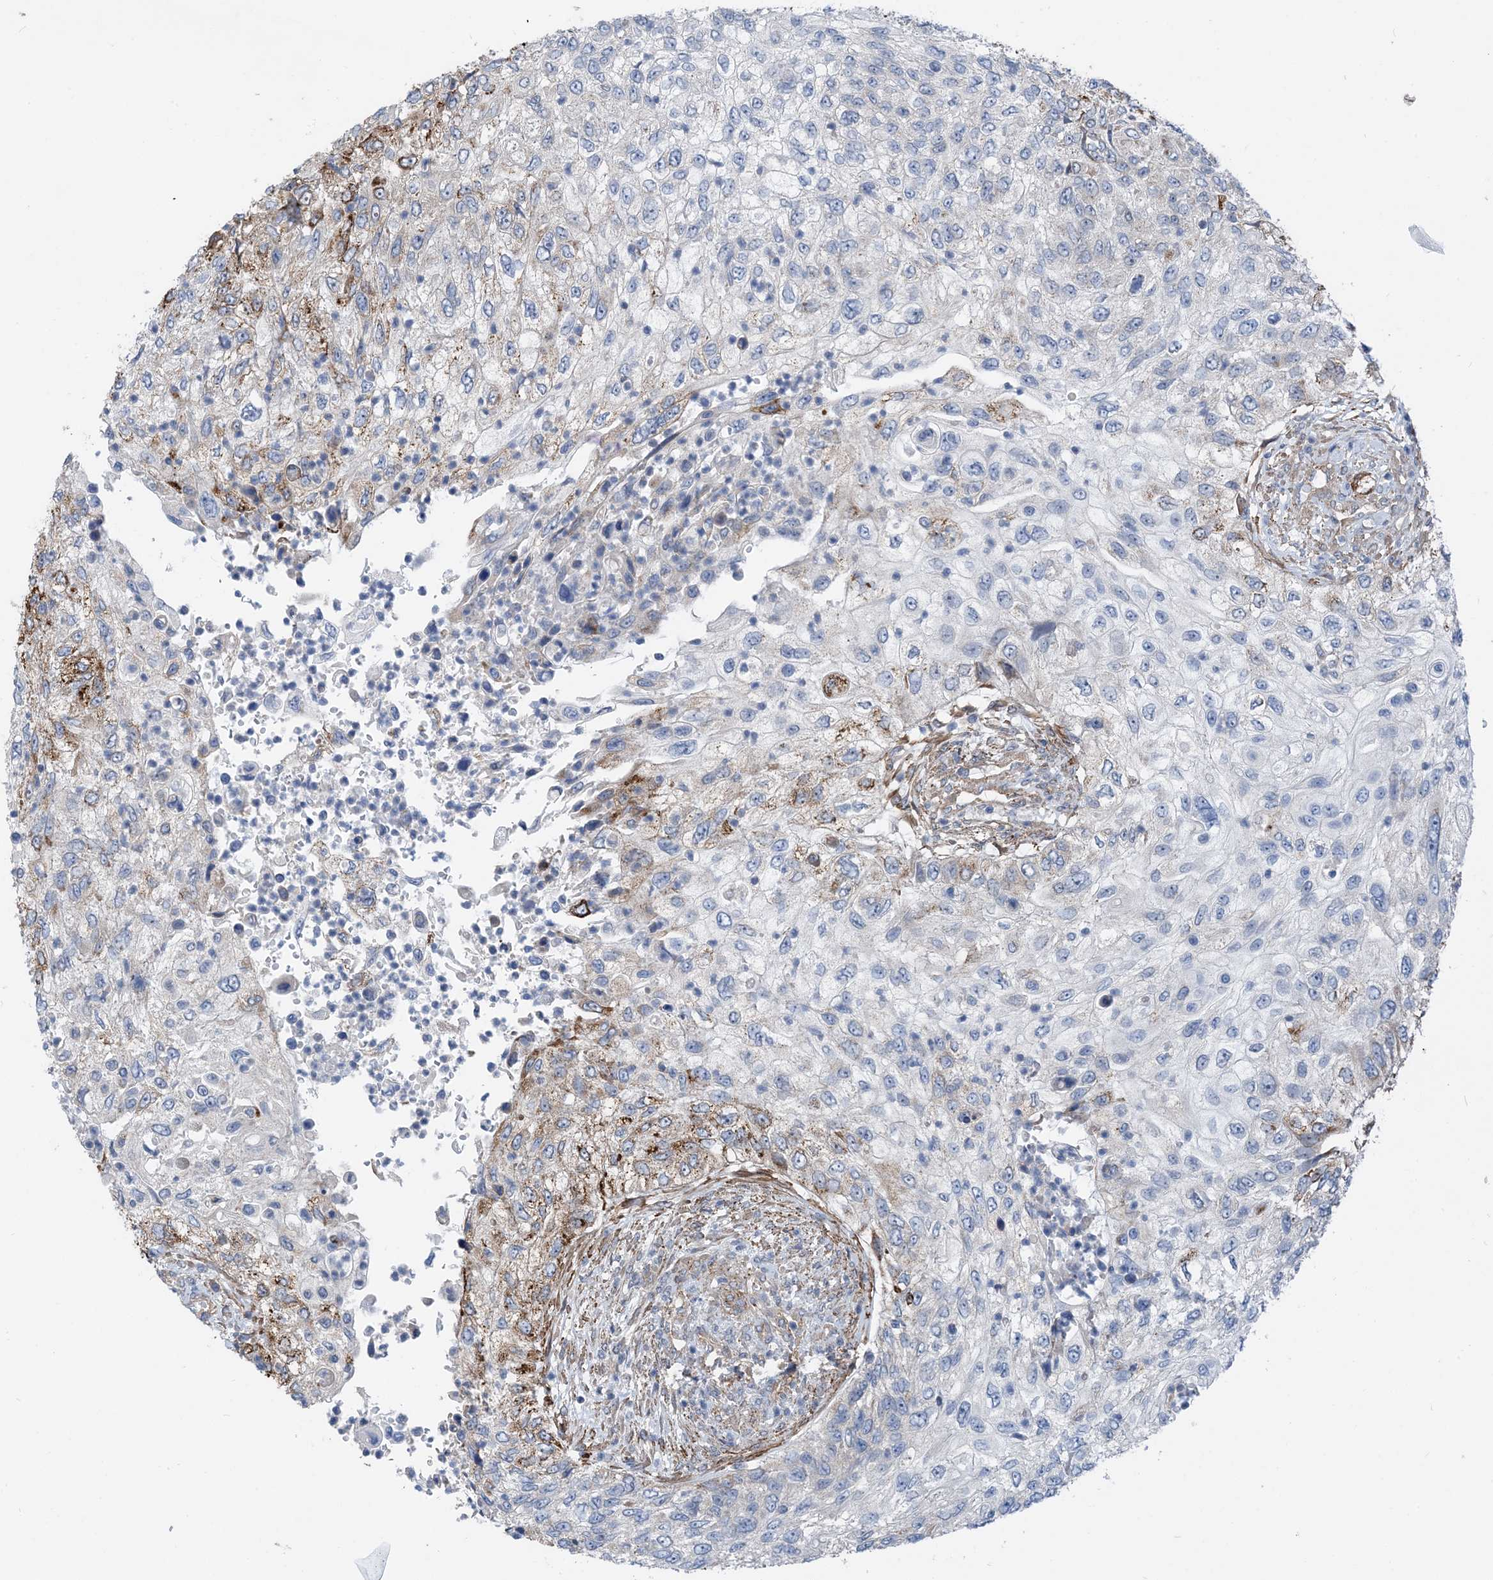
{"staining": {"intensity": "moderate", "quantity": "<25%", "location": "cytoplasmic/membranous"}, "tissue": "urothelial cancer", "cell_type": "Tumor cells", "image_type": "cancer", "snomed": [{"axis": "morphology", "description": "Urothelial carcinoma, High grade"}, {"axis": "topography", "description": "Urinary bladder"}], "caption": "A high-resolution photomicrograph shows immunohistochemistry staining of urothelial carcinoma (high-grade), which demonstrates moderate cytoplasmic/membranous positivity in approximately <25% of tumor cells.", "gene": "PLEKHA3", "patient": {"sex": "female", "age": 60}}